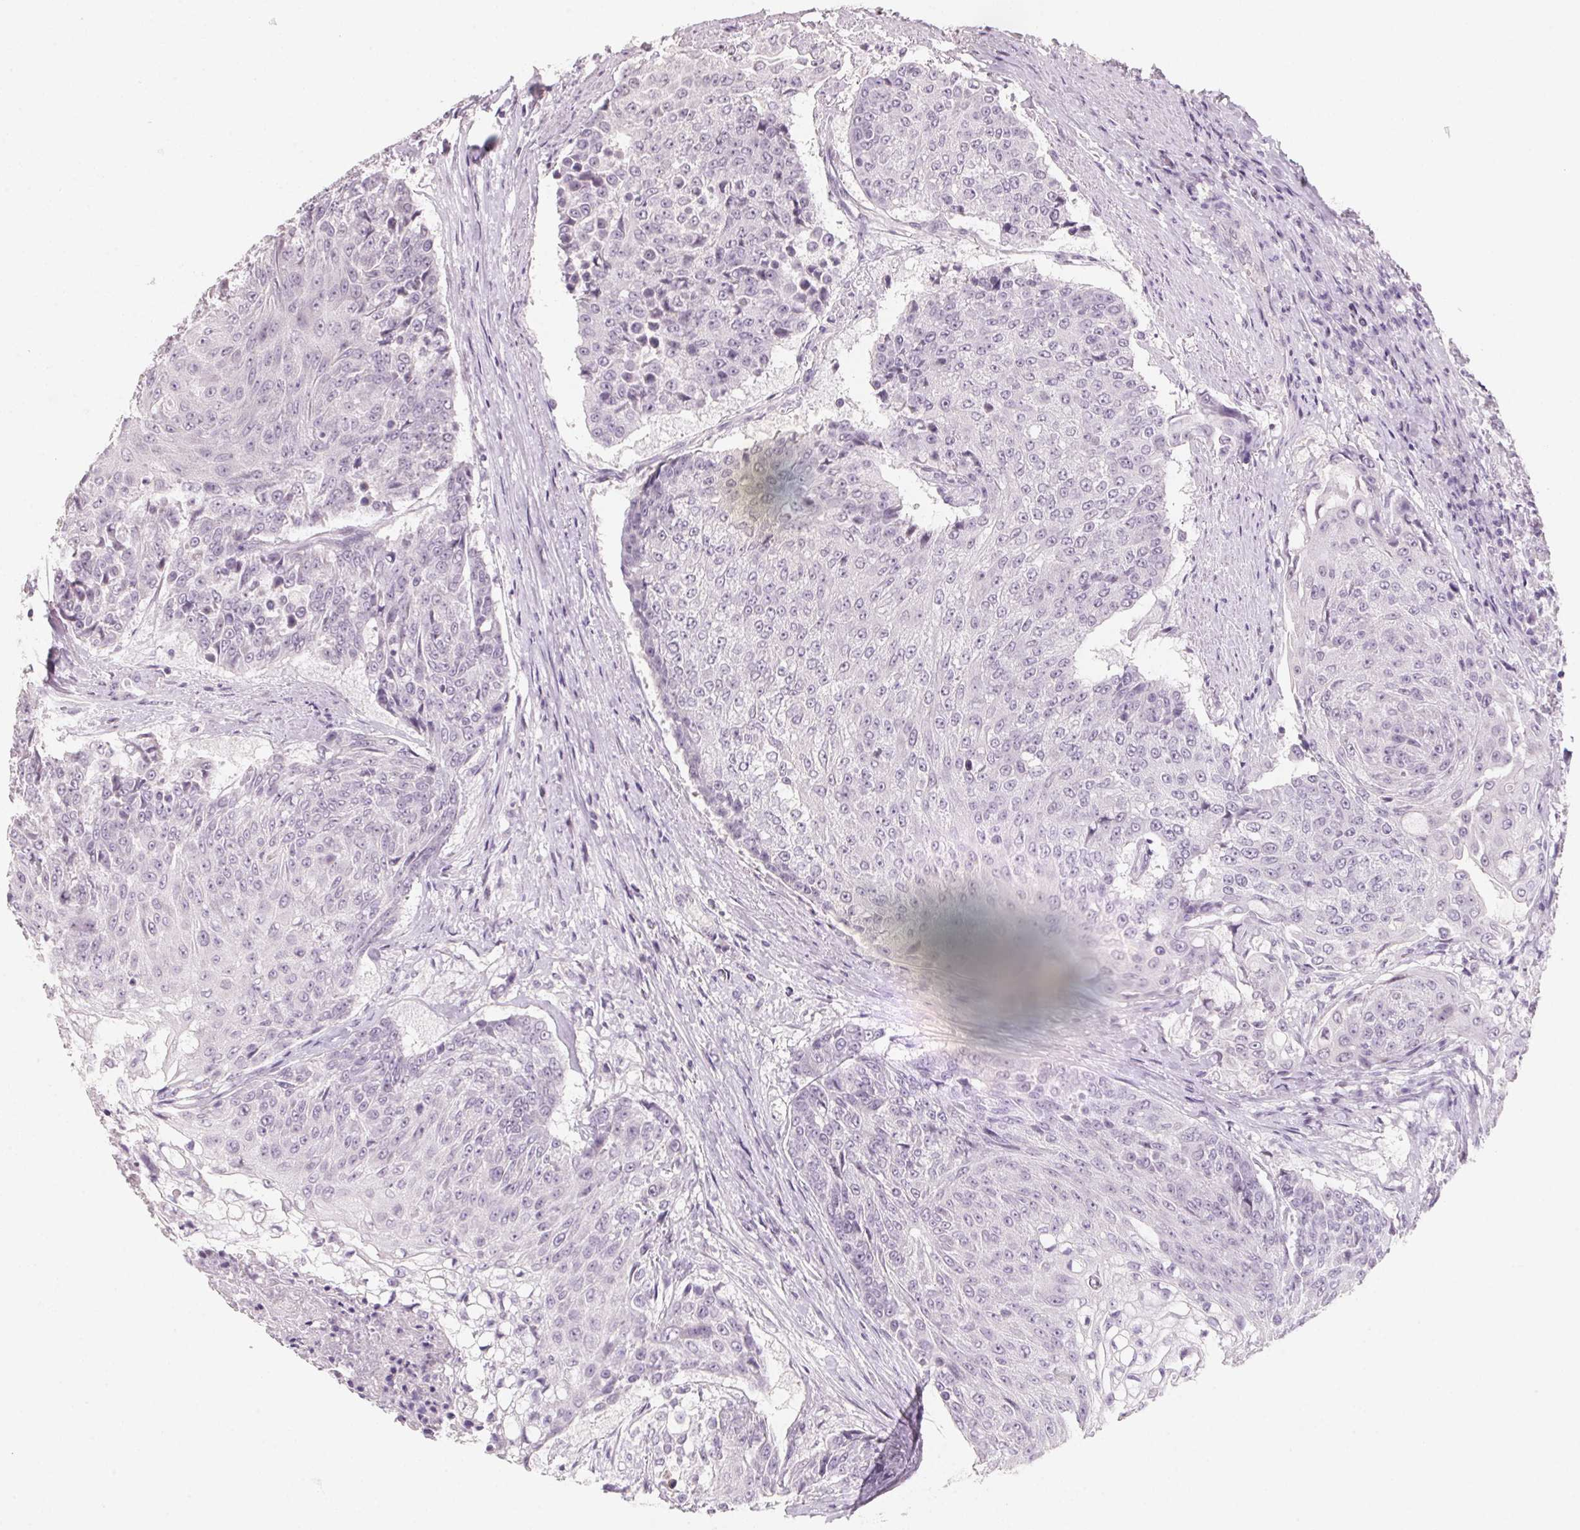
{"staining": {"intensity": "negative", "quantity": "none", "location": "none"}, "tissue": "urothelial cancer", "cell_type": "Tumor cells", "image_type": "cancer", "snomed": [{"axis": "morphology", "description": "Urothelial carcinoma, High grade"}, {"axis": "topography", "description": "Urinary bladder"}], "caption": "The micrograph demonstrates no significant positivity in tumor cells of high-grade urothelial carcinoma. Nuclei are stained in blue.", "gene": "CAPZA3", "patient": {"sex": "female", "age": 63}}